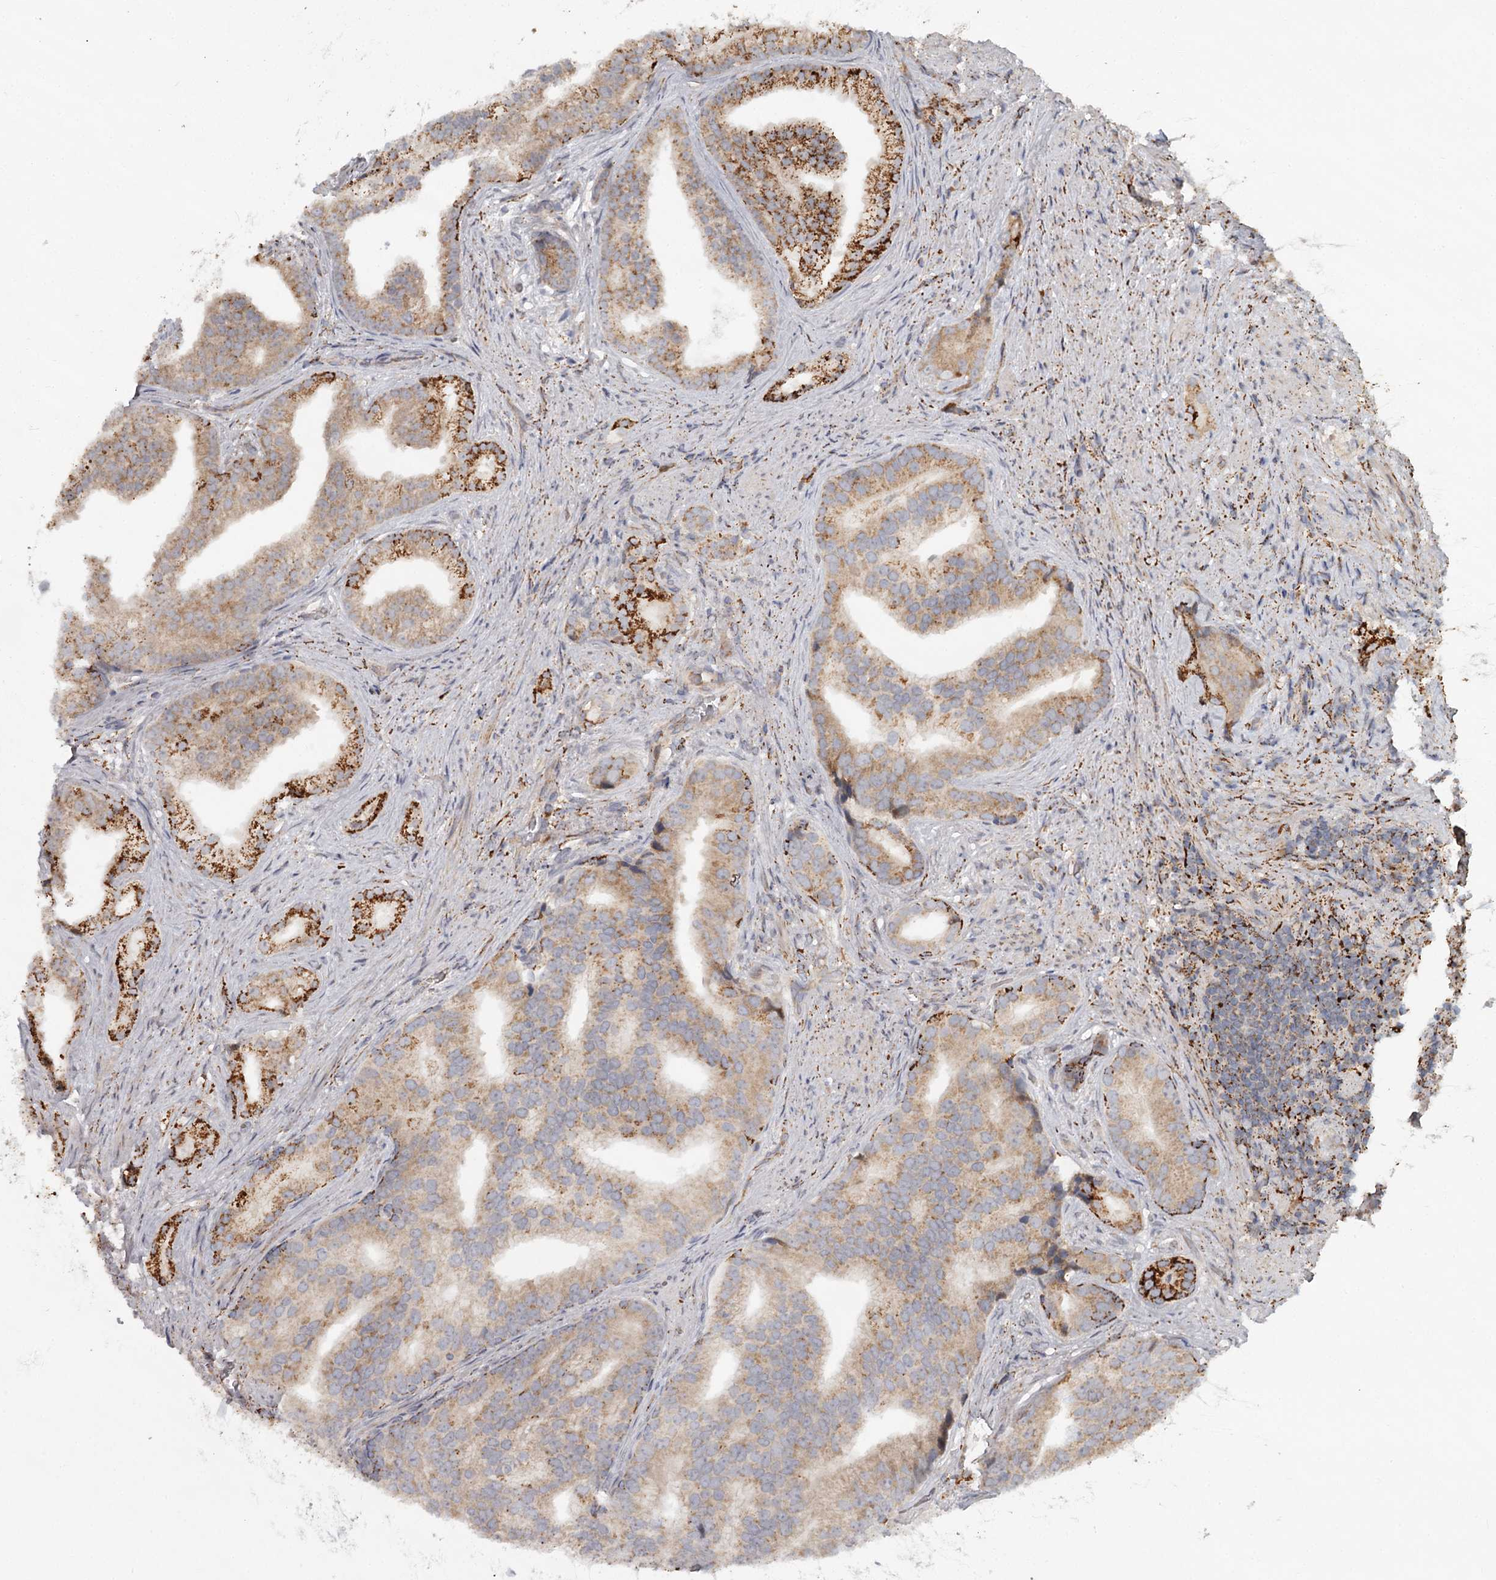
{"staining": {"intensity": "strong", "quantity": "25%-75%", "location": "cytoplasmic/membranous"}, "tissue": "prostate cancer", "cell_type": "Tumor cells", "image_type": "cancer", "snomed": [{"axis": "morphology", "description": "Adenocarcinoma, Low grade"}, {"axis": "topography", "description": "Prostate"}], "caption": "Immunohistochemical staining of human adenocarcinoma (low-grade) (prostate) reveals strong cytoplasmic/membranous protein staining in about 25%-75% of tumor cells.", "gene": "CDC123", "patient": {"sex": "male", "age": 71}}